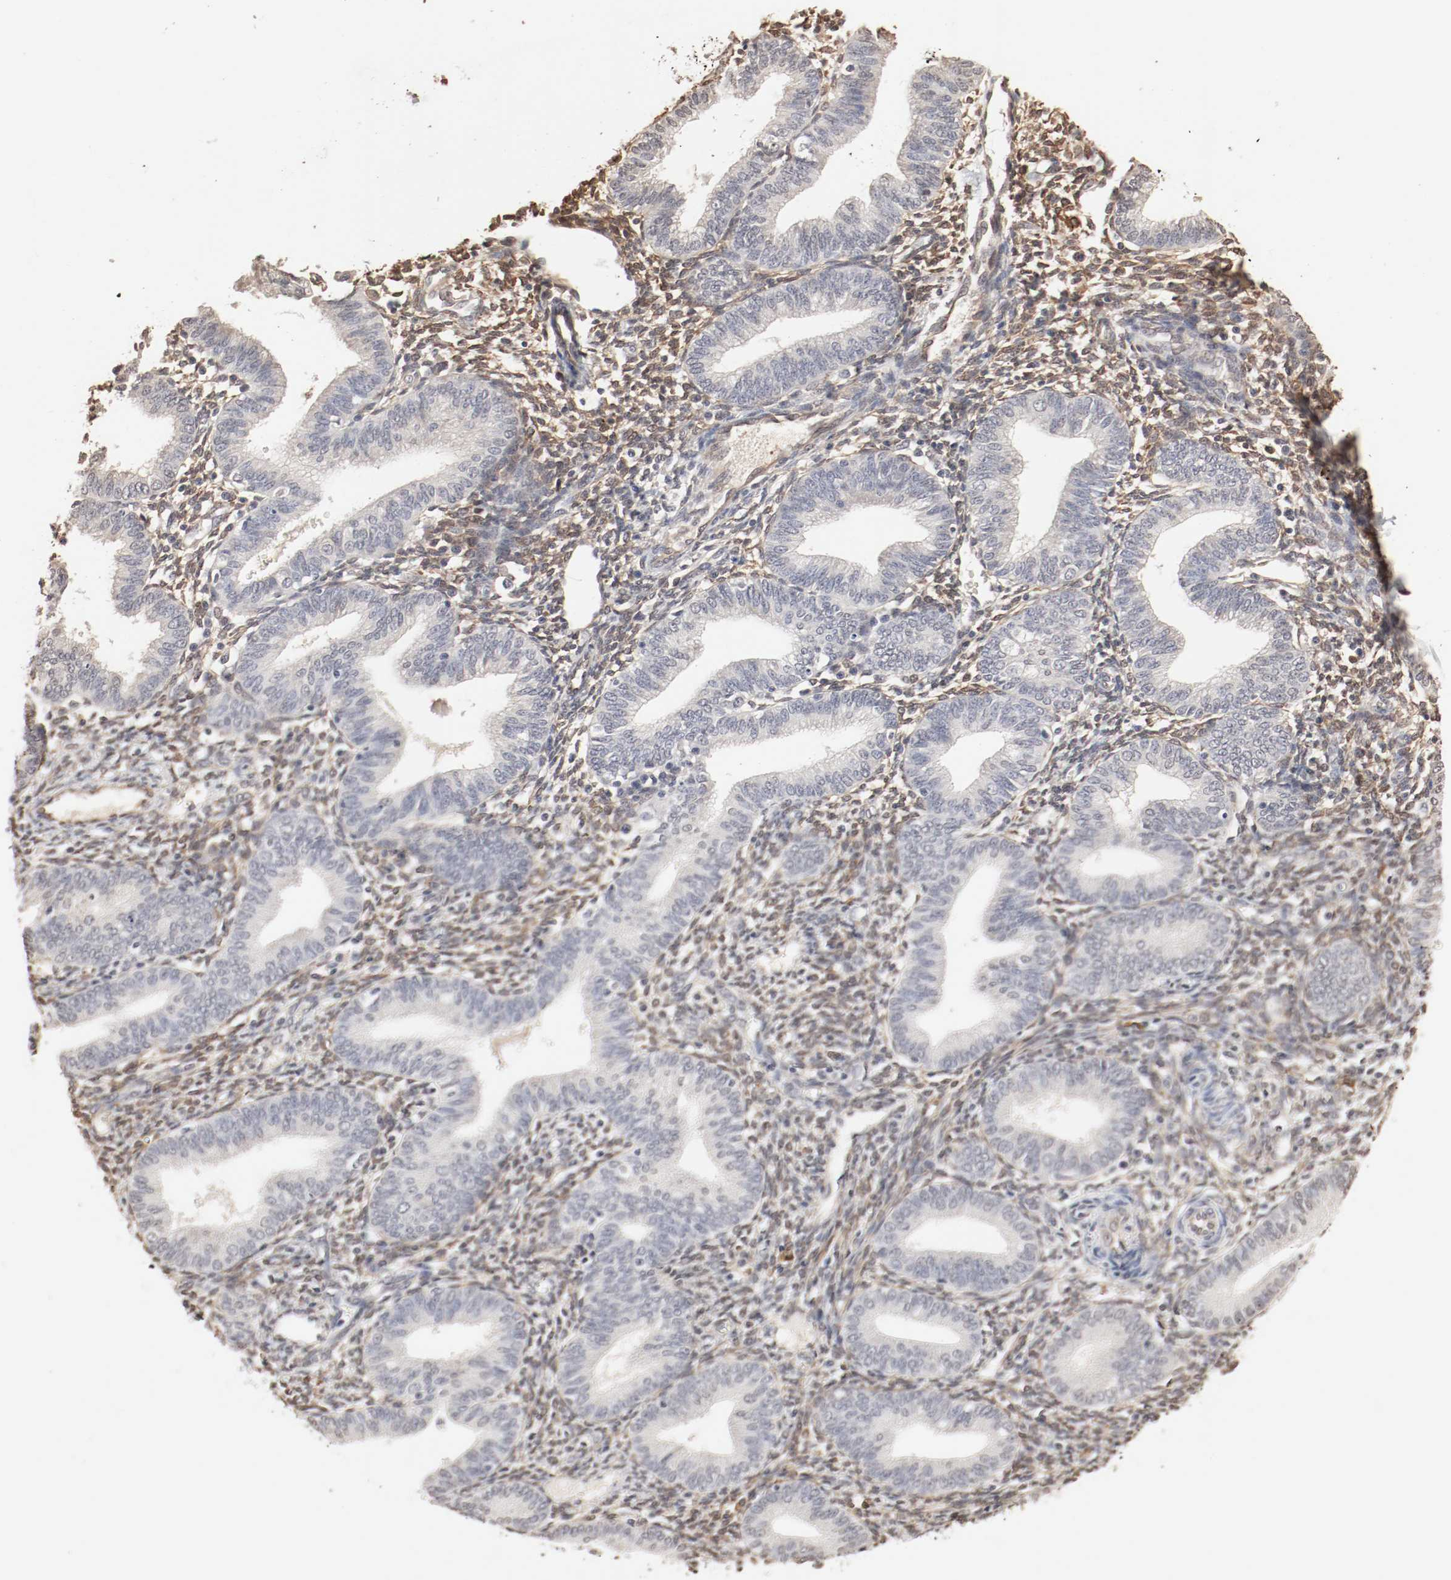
{"staining": {"intensity": "moderate", "quantity": ">75%", "location": "cytoplasmic/membranous,nuclear"}, "tissue": "endometrium", "cell_type": "Cells in endometrial stroma", "image_type": "normal", "snomed": [{"axis": "morphology", "description": "Normal tissue, NOS"}, {"axis": "topography", "description": "Endometrium"}], "caption": "Immunohistochemistry of benign human endometrium exhibits medium levels of moderate cytoplasmic/membranous,nuclear positivity in about >75% of cells in endometrial stroma. The staining was performed using DAB (3,3'-diaminobenzidine), with brown indicating positive protein expression. Nuclei are stained blue with hematoxylin.", "gene": "WASL", "patient": {"sex": "female", "age": 61}}